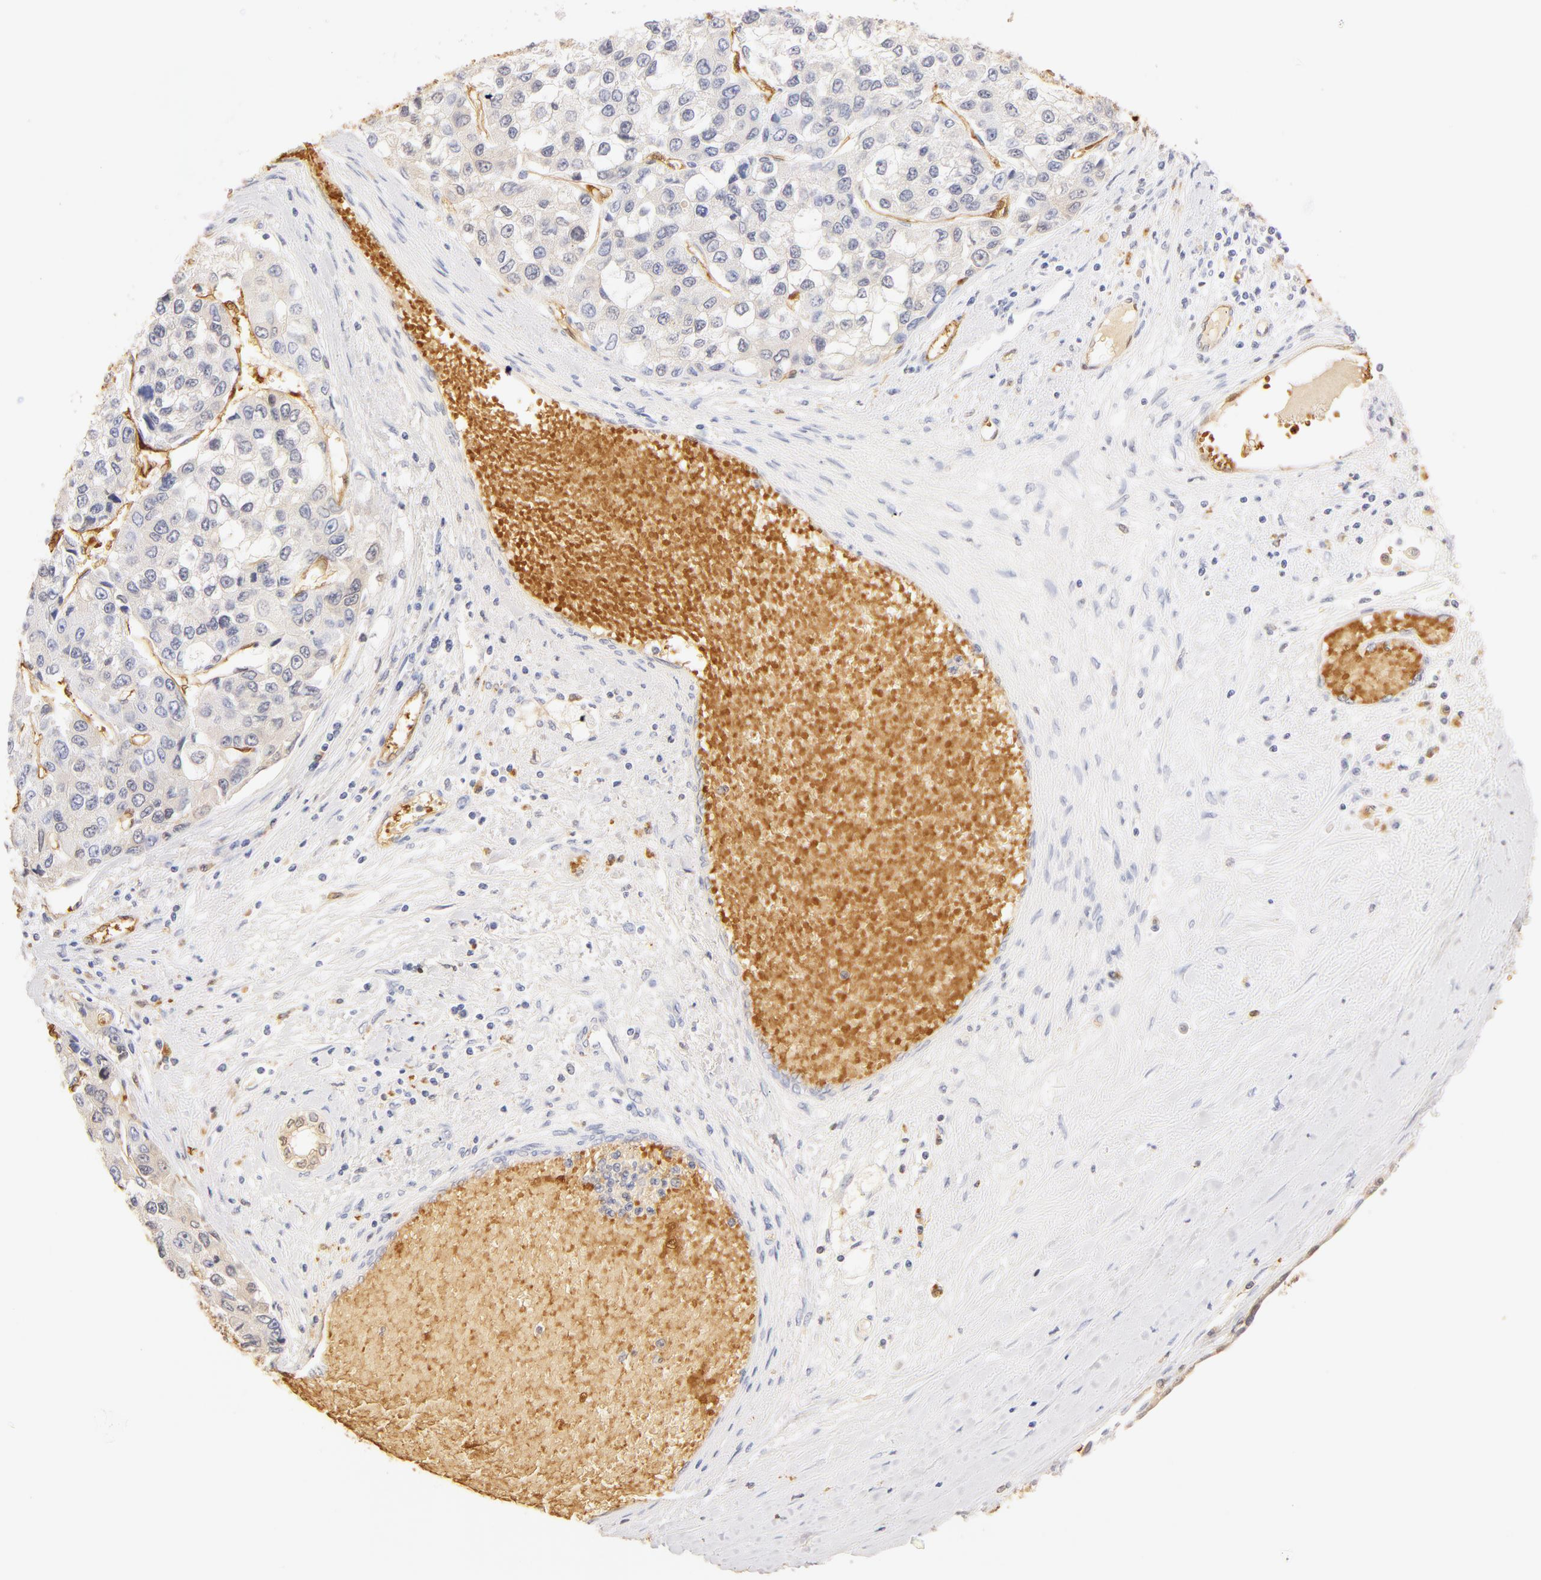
{"staining": {"intensity": "negative", "quantity": "none", "location": "none"}, "tissue": "liver cancer", "cell_type": "Tumor cells", "image_type": "cancer", "snomed": [{"axis": "morphology", "description": "Carcinoma, Hepatocellular, NOS"}, {"axis": "topography", "description": "Liver"}], "caption": "Tumor cells are negative for brown protein staining in liver cancer (hepatocellular carcinoma).", "gene": "CA2", "patient": {"sex": "female", "age": 66}}